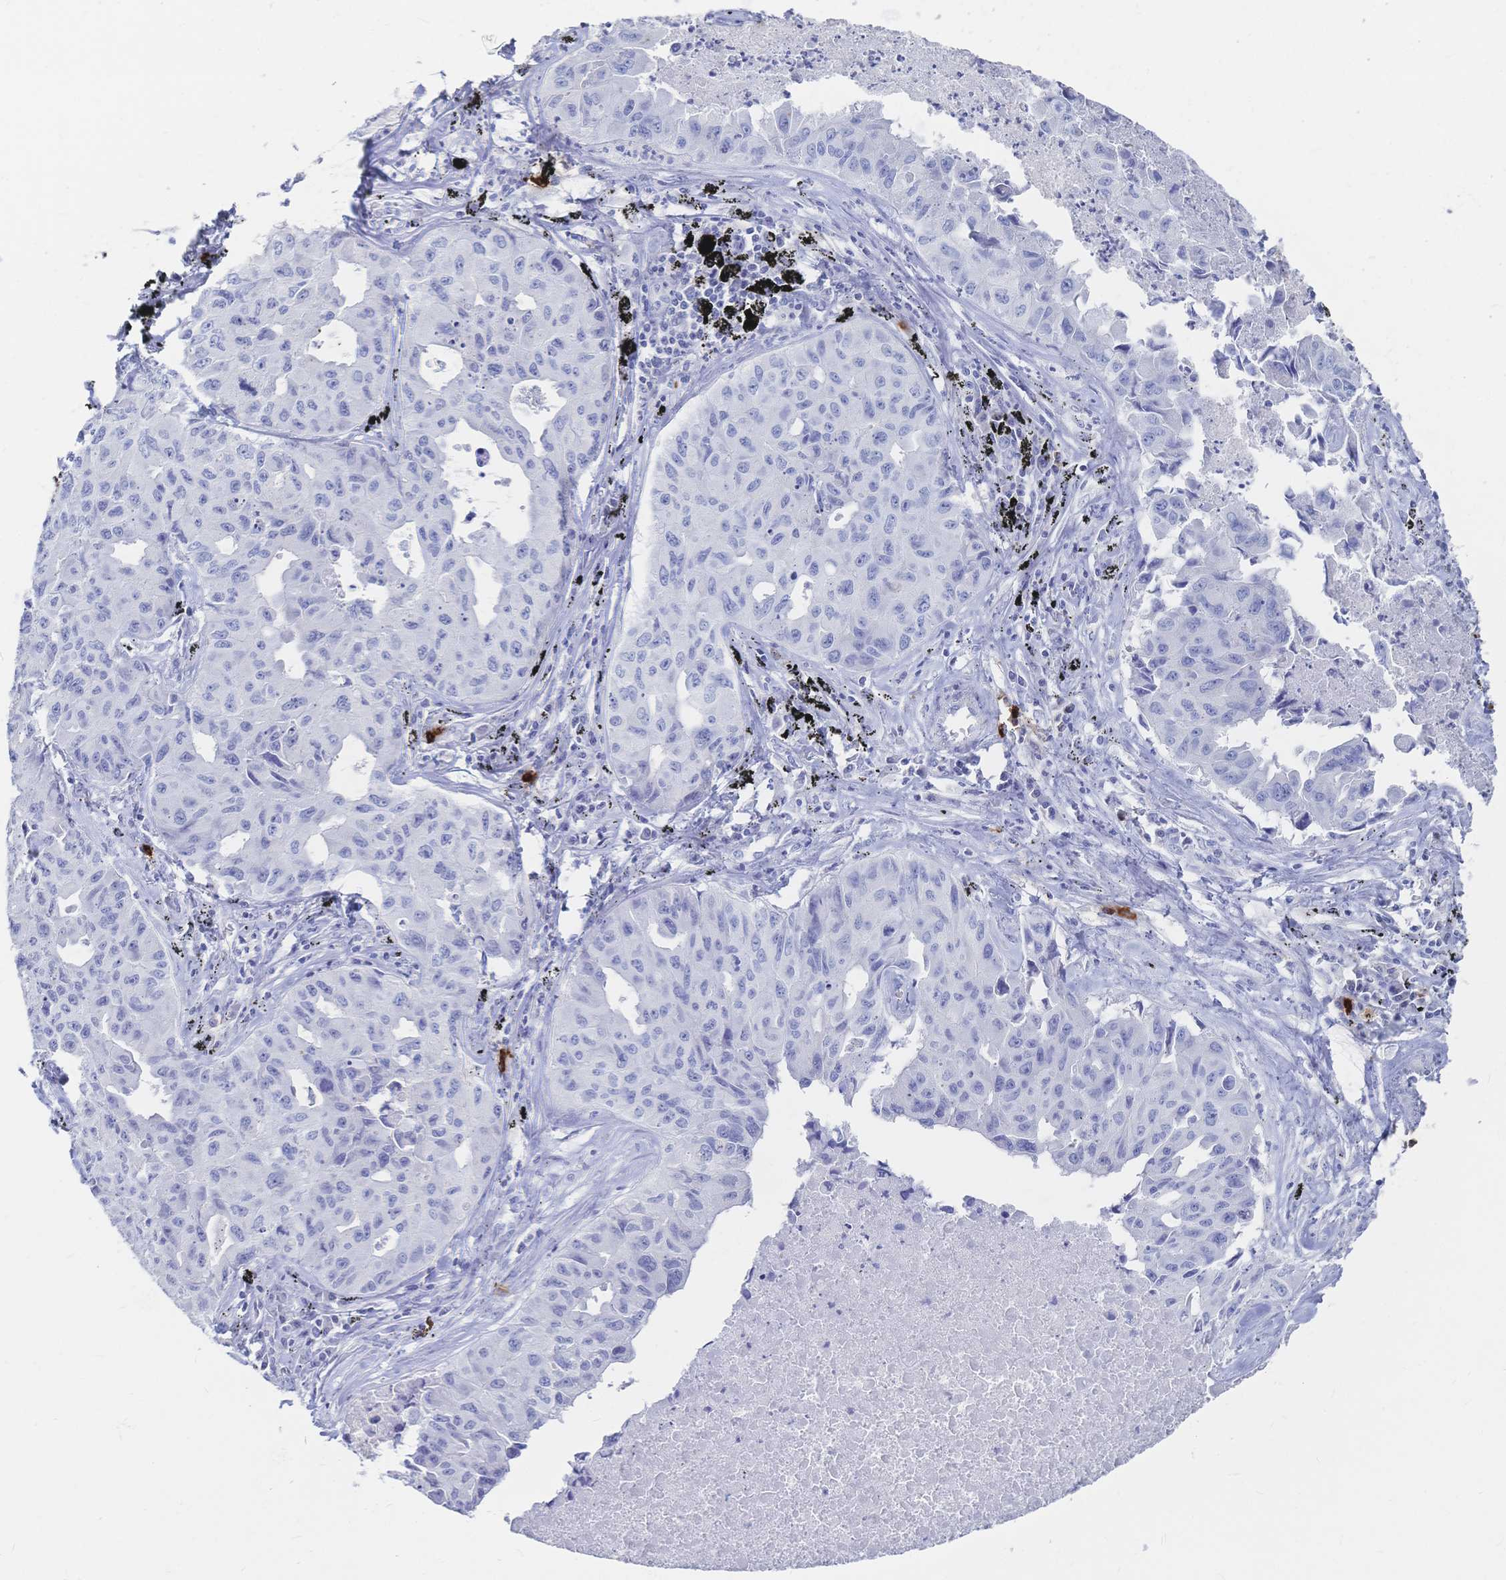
{"staining": {"intensity": "negative", "quantity": "none", "location": "none"}, "tissue": "lung cancer", "cell_type": "Tumor cells", "image_type": "cancer", "snomed": [{"axis": "morphology", "description": "Adenocarcinoma, NOS"}, {"axis": "topography", "description": "Lymph node"}, {"axis": "topography", "description": "Lung"}], "caption": "This is a micrograph of immunohistochemistry staining of lung cancer, which shows no staining in tumor cells. (DAB (3,3'-diaminobenzidine) IHC, high magnification).", "gene": "IL2RB", "patient": {"sex": "male", "age": 64}}